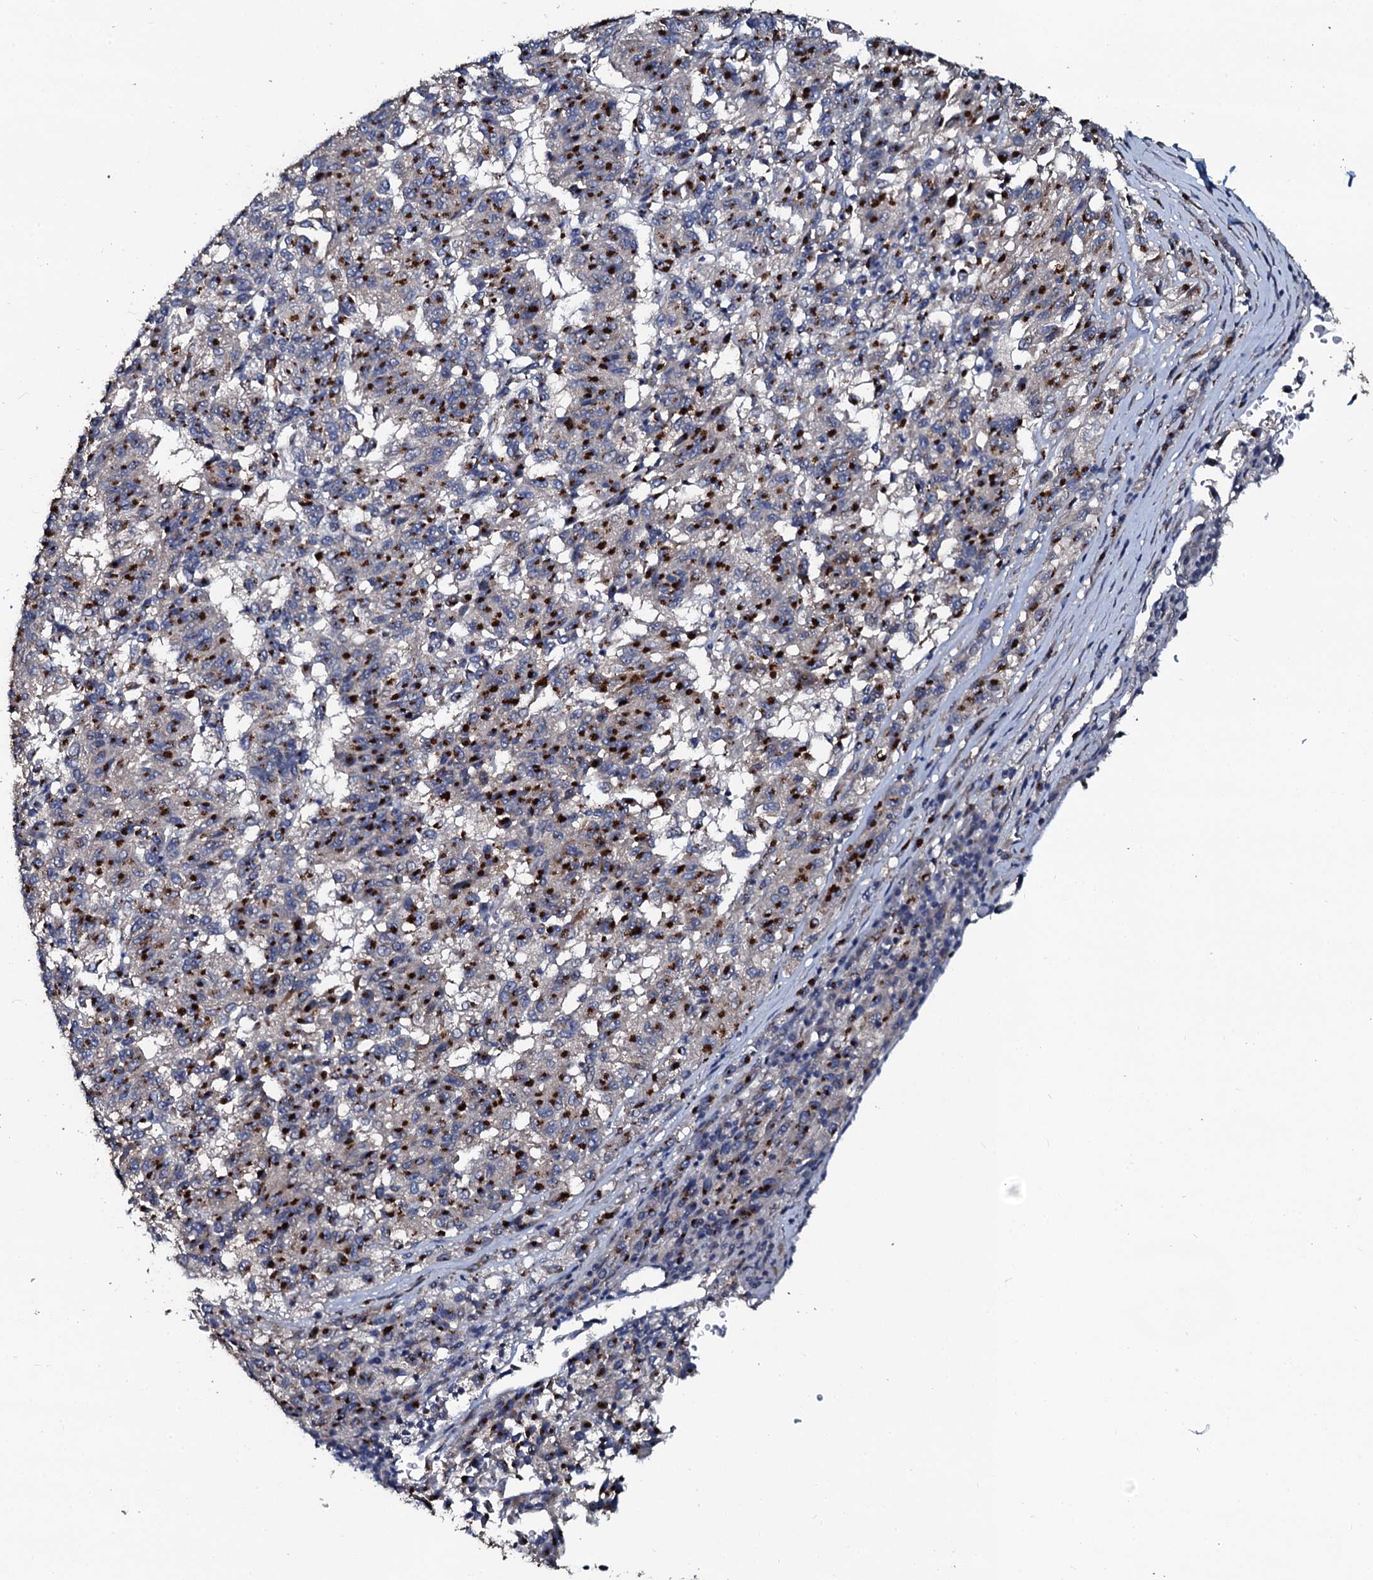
{"staining": {"intensity": "strong", "quantity": ">75%", "location": "cytoplasmic/membranous"}, "tissue": "melanoma", "cell_type": "Tumor cells", "image_type": "cancer", "snomed": [{"axis": "morphology", "description": "Malignant melanoma, Metastatic site"}, {"axis": "topography", "description": "Lung"}], "caption": "Human malignant melanoma (metastatic site) stained for a protein (brown) exhibits strong cytoplasmic/membranous positive staining in approximately >75% of tumor cells.", "gene": "GLCE", "patient": {"sex": "male", "age": 64}}